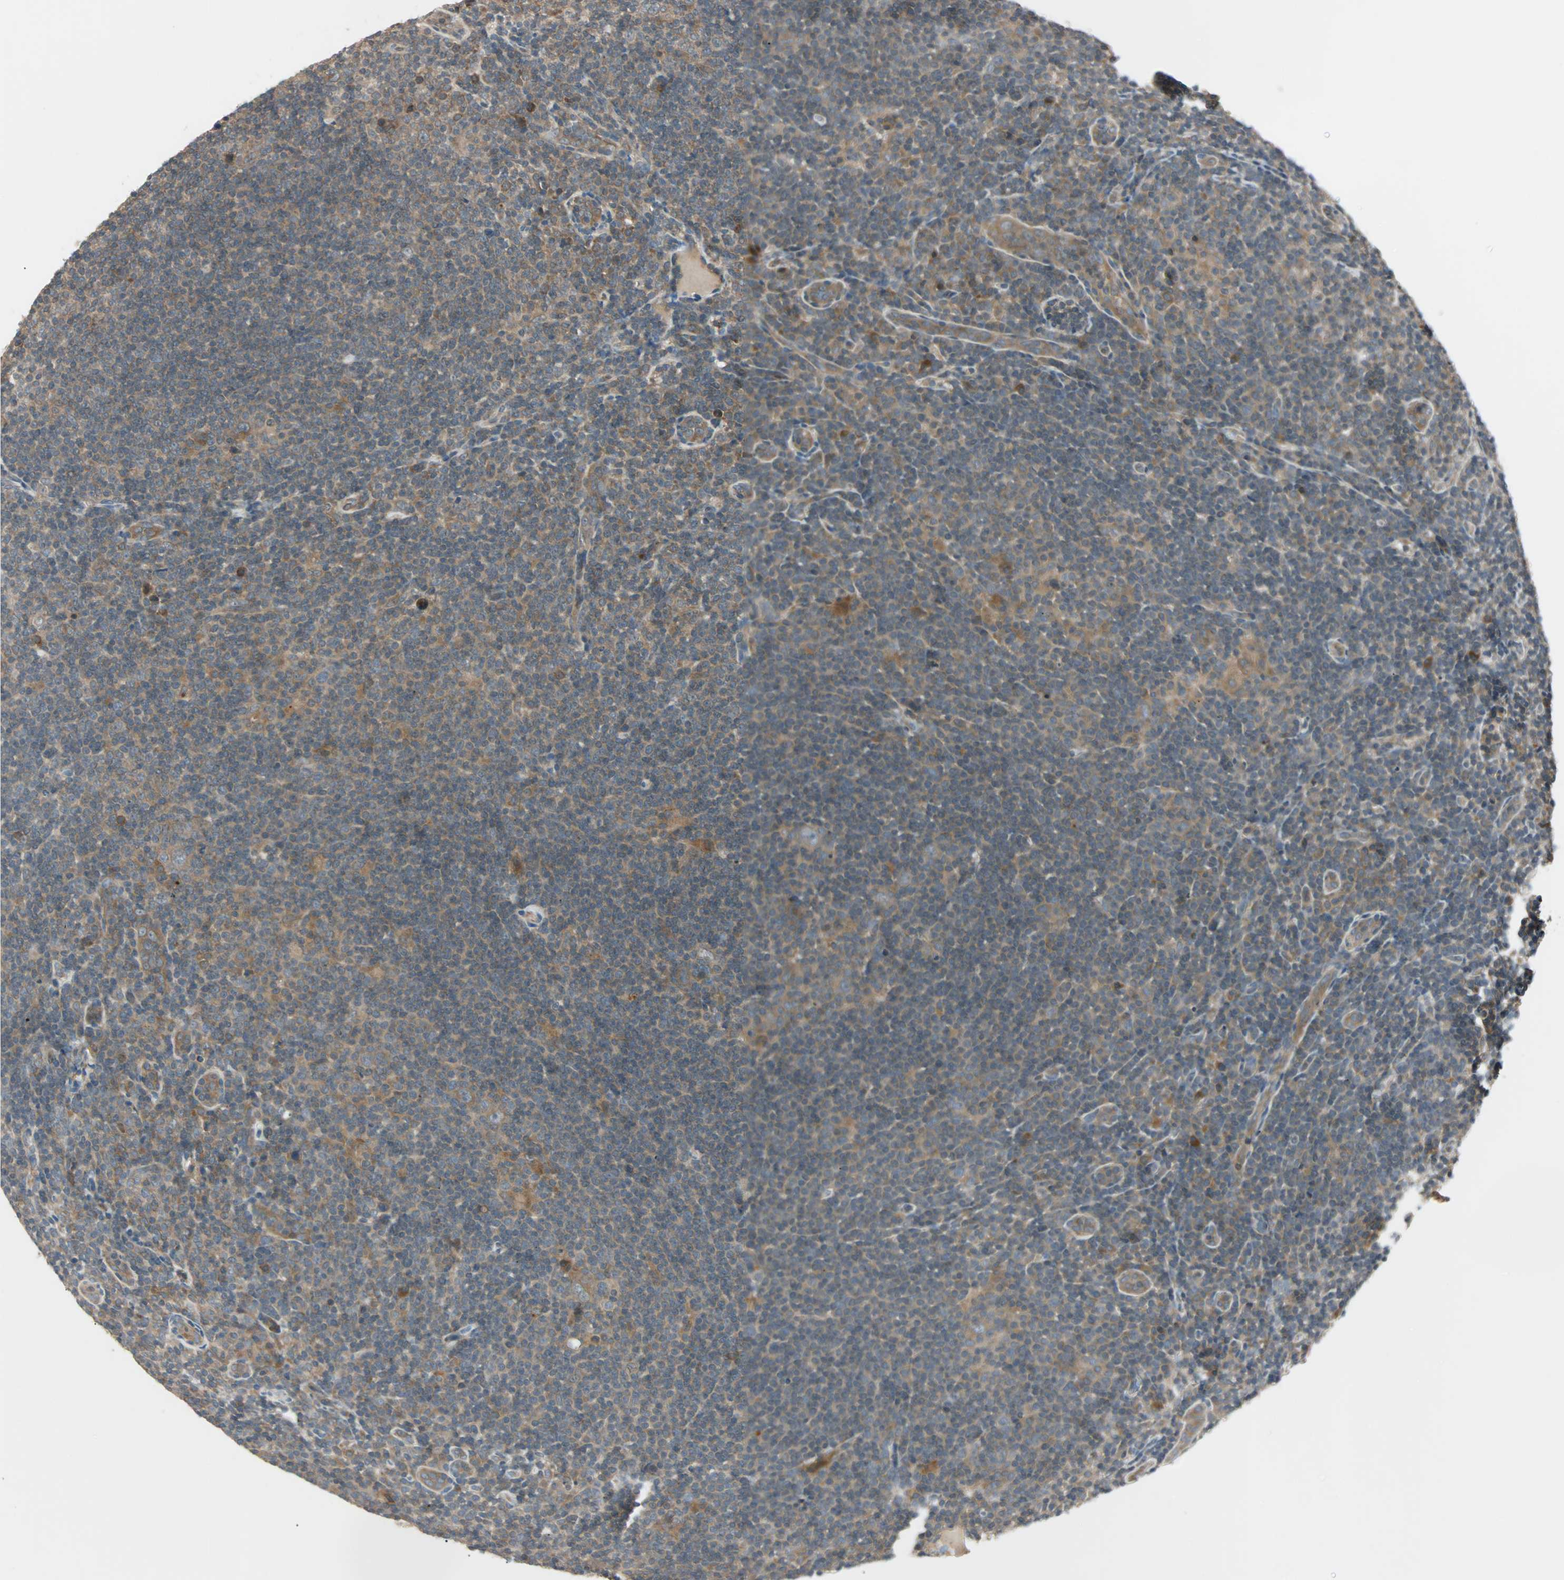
{"staining": {"intensity": "moderate", "quantity": ">75%", "location": "cytoplasmic/membranous"}, "tissue": "lymphoma", "cell_type": "Tumor cells", "image_type": "cancer", "snomed": [{"axis": "morphology", "description": "Hodgkin's disease, NOS"}, {"axis": "topography", "description": "Lymph node"}], "caption": "A brown stain highlights moderate cytoplasmic/membranous staining of a protein in lymphoma tumor cells.", "gene": "ARF1", "patient": {"sex": "female", "age": 57}}